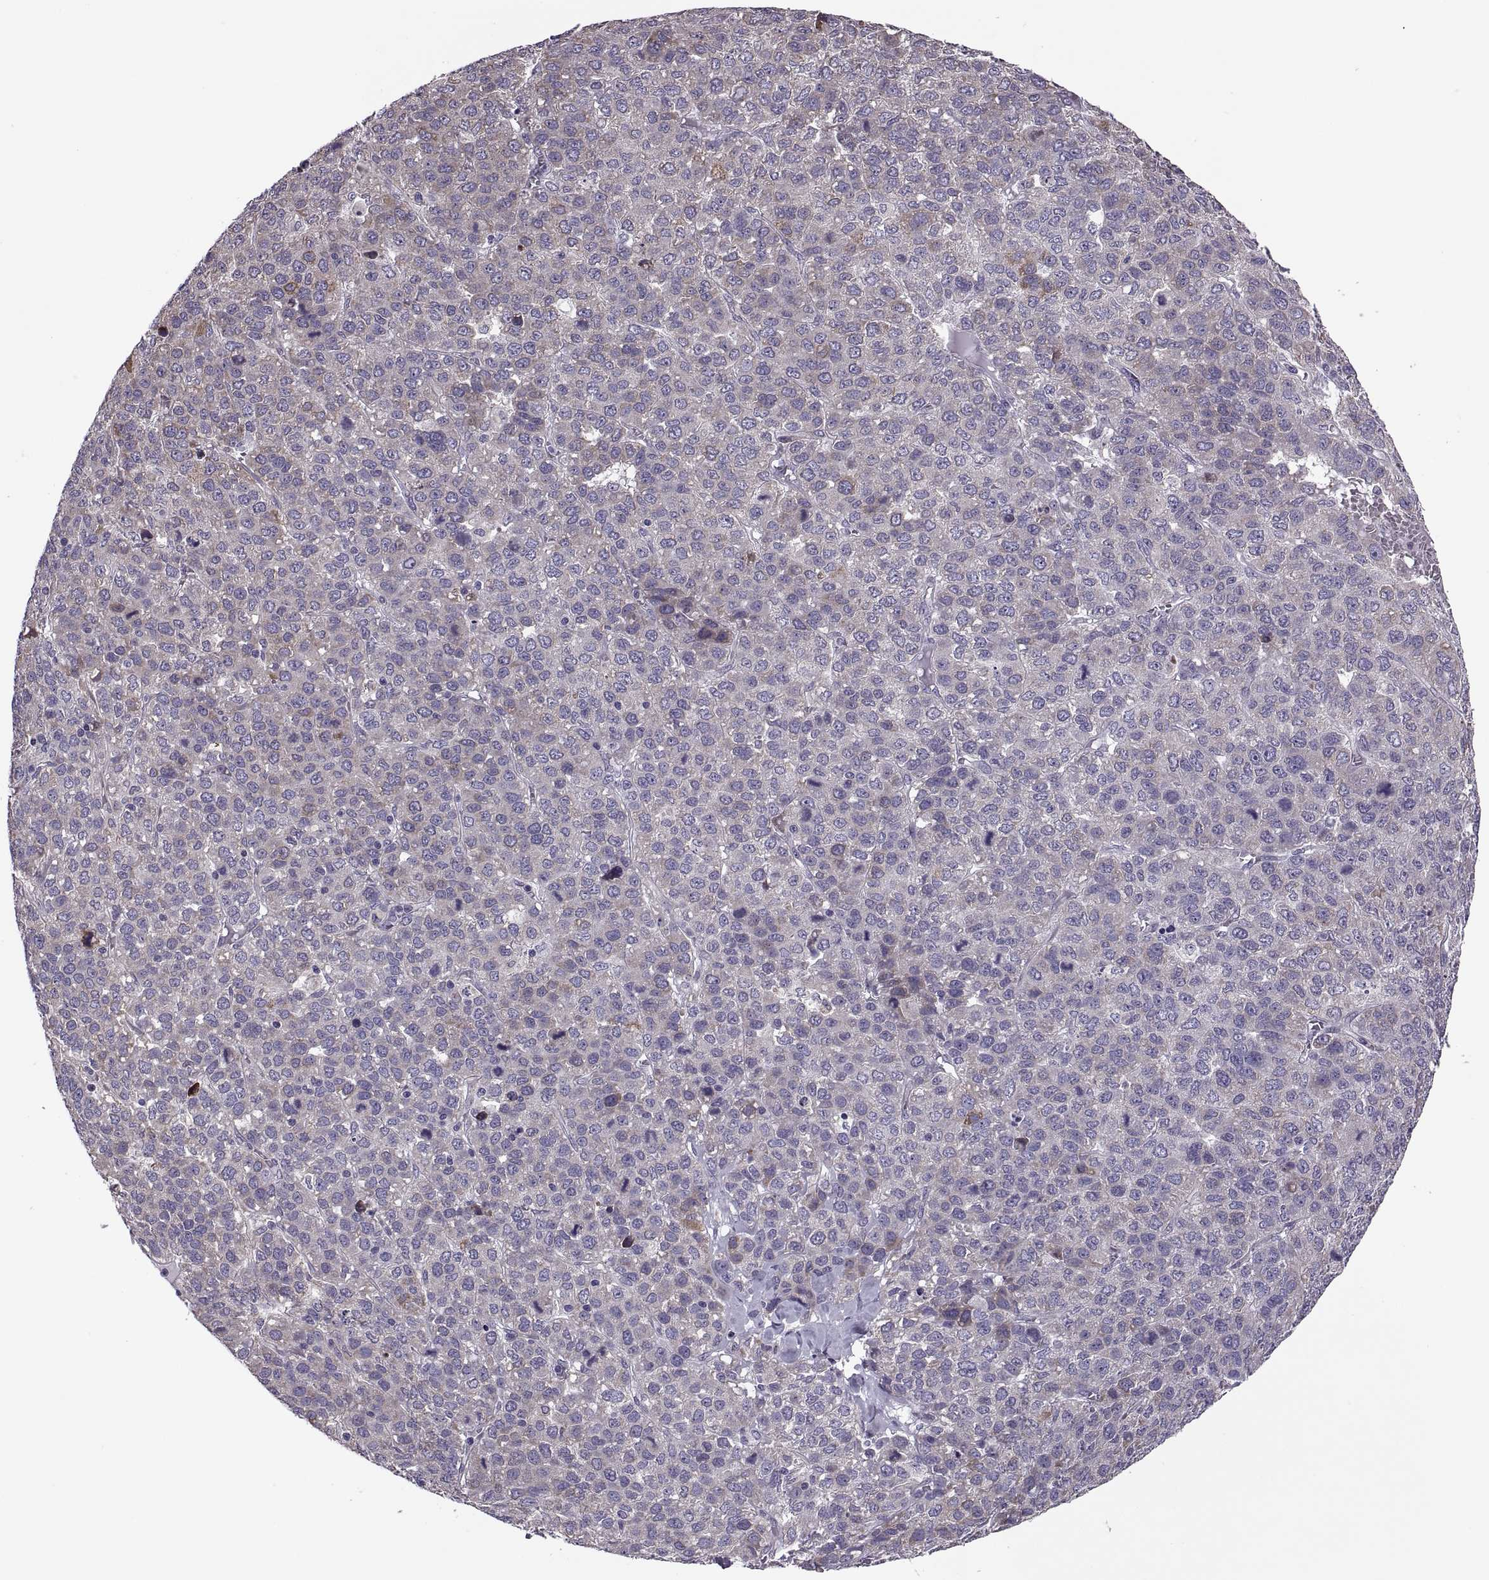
{"staining": {"intensity": "moderate", "quantity": "<25%", "location": "cytoplasmic/membranous"}, "tissue": "liver cancer", "cell_type": "Tumor cells", "image_type": "cancer", "snomed": [{"axis": "morphology", "description": "Carcinoma, Hepatocellular, NOS"}, {"axis": "topography", "description": "Liver"}], "caption": "Protein staining of hepatocellular carcinoma (liver) tissue displays moderate cytoplasmic/membranous staining in about <25% of tumor cells.", "gene": "LETM2", "patient": {"sex": "male", "age": 69}}